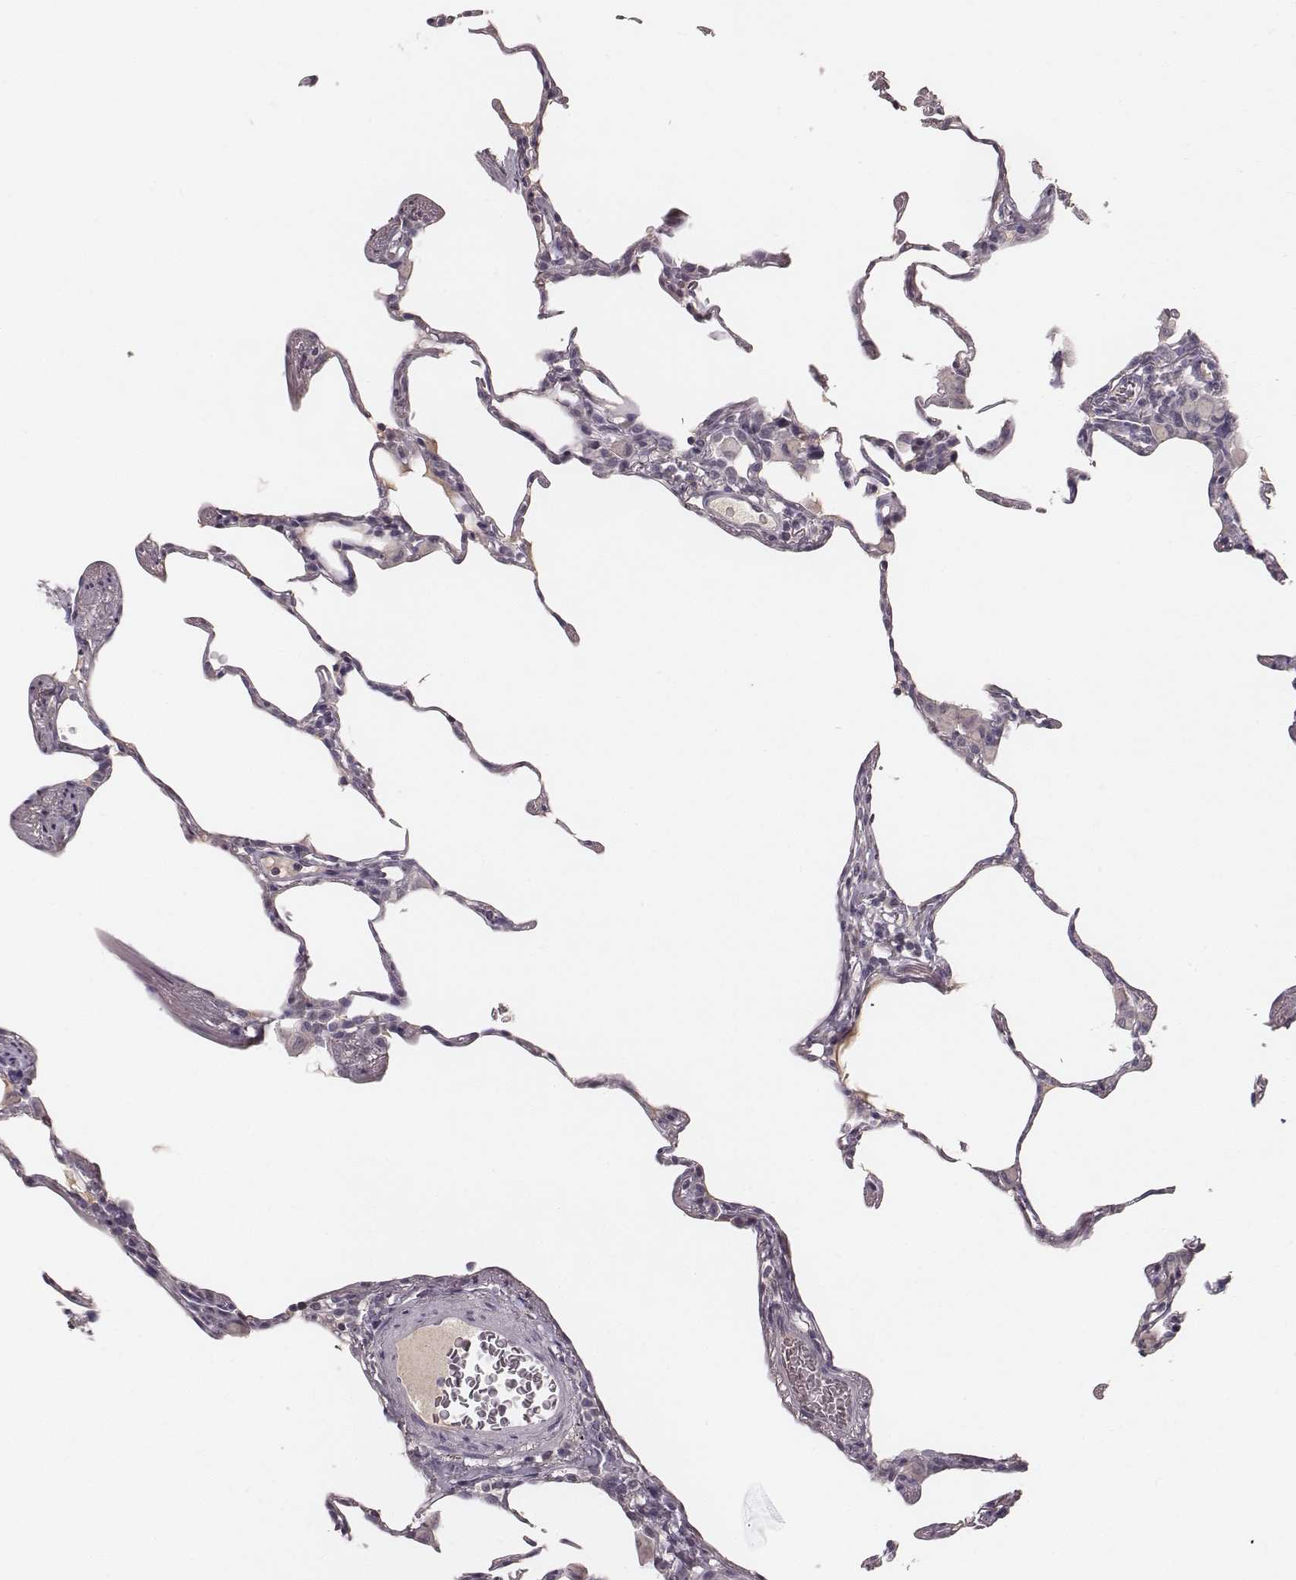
{"staining": {"intensity": "negative", "quantity": "none", "location": "none"}, "tissue": "lung", "cell_type": "Alveolar cells", "image_type": "normal", "snomed": [{"axis": "morphology", "description": "Normal tissue, NOS"}, {"axis": "topography", "description": "Lung"}], "caption": "The immunohistochemistry (IHC) image has no significant staining in alveolar cells of lung. (Stains: DAB immunohistochemistry with hematoxylin counter stain, Microscopy: brightfield microscopy at high magnification).", "gene": "LY6K", "patient": {"sex": "female", "age": 57}}